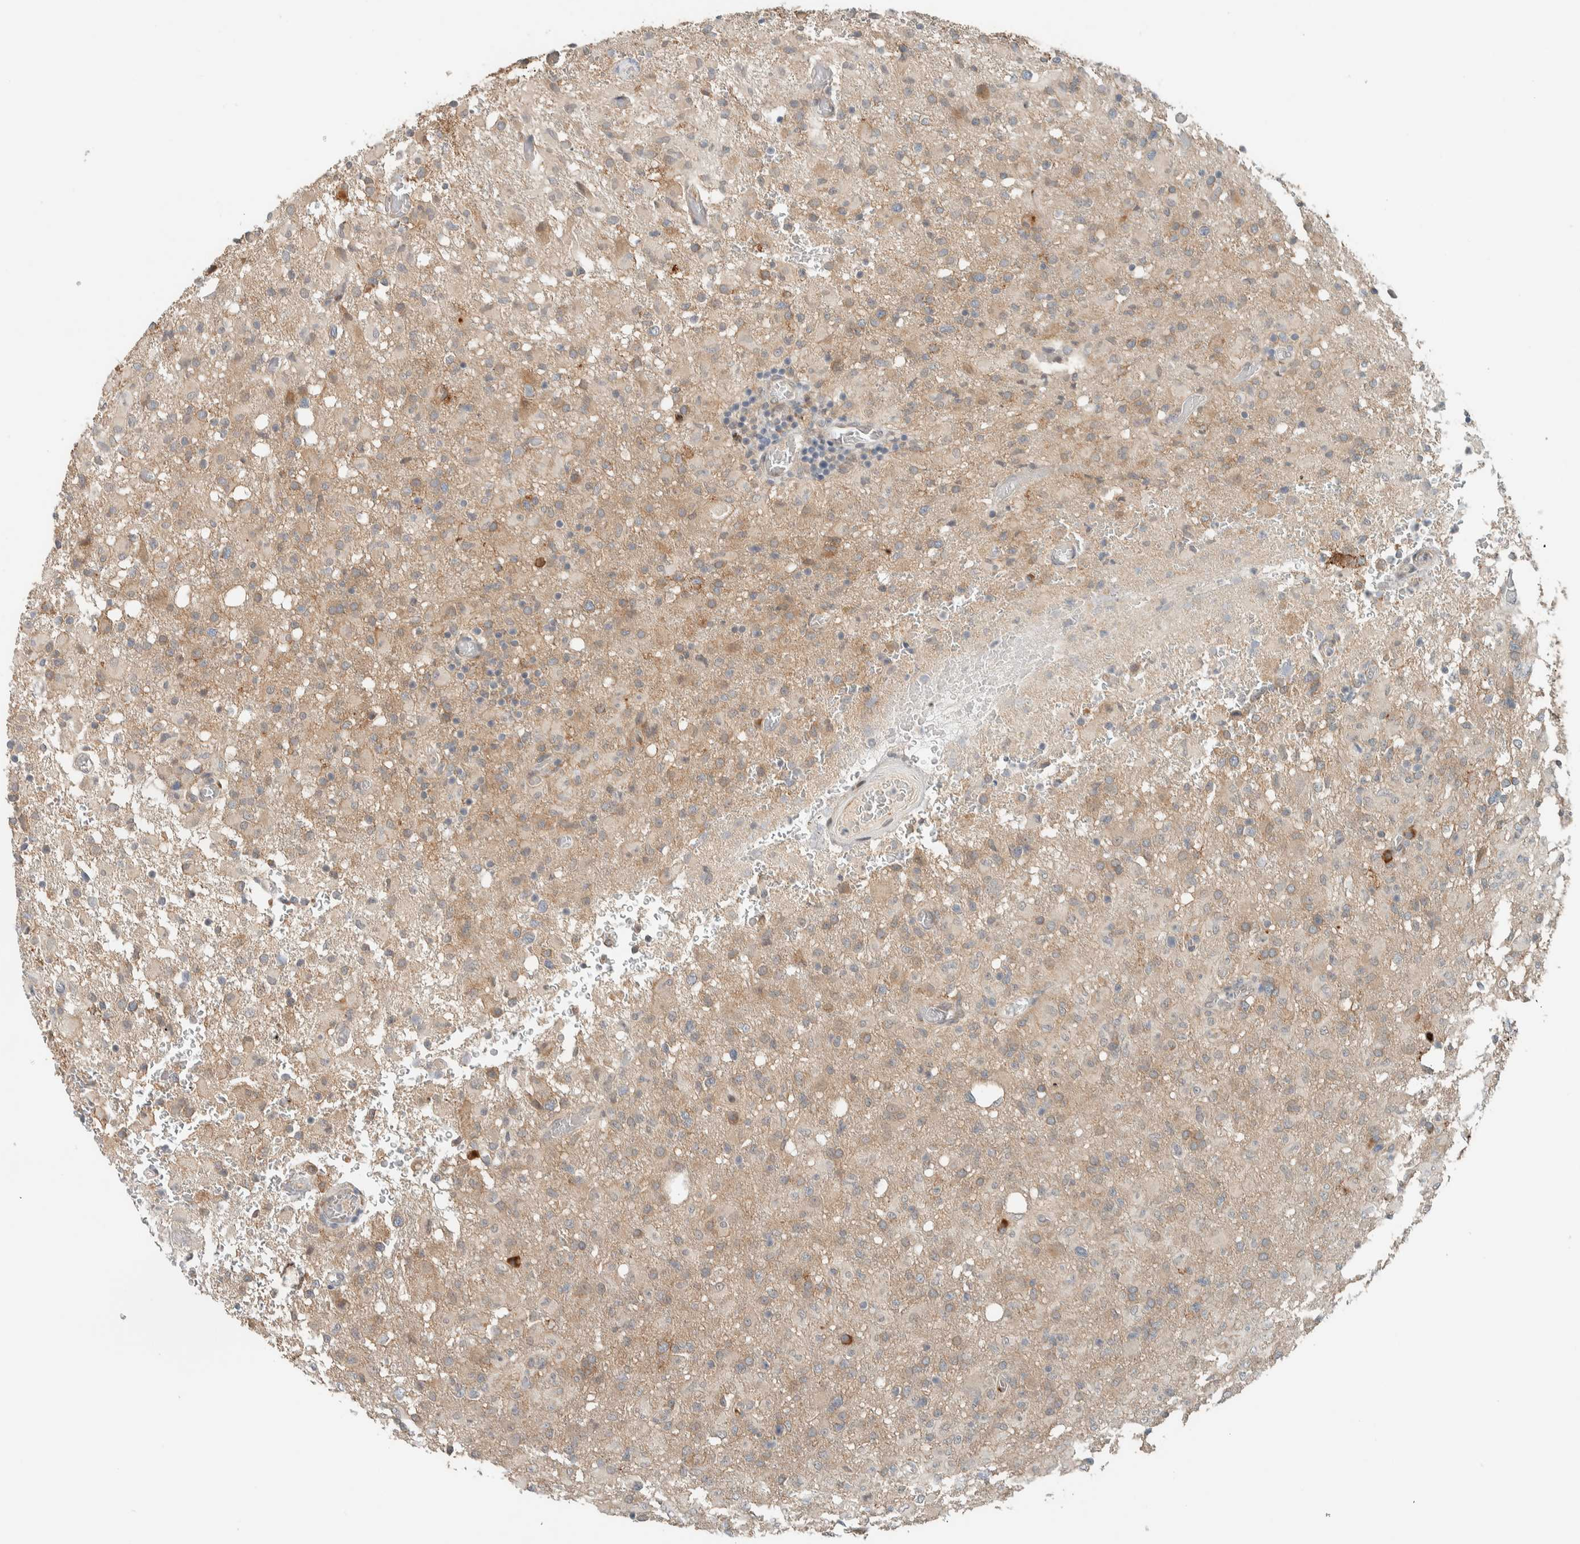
{"staining": {"intensity": "weak", "quantity": ">75%", "location": "cytoplasmic/membranous"}, "tissue": "glioma", "cell_type": "Tumor cells", "image_type": "cancer", "snomed": [{"axis": "morphology", "description": "Glioma, malignant, High grade"}, {"axis": "topography", "description": "Brain"}], "caption": "Brown immunohistochemical staining in human malignant high-grade glioma exhibits weak cytoplasmic/membranous positivity in approximately >75% of tumor cells. (DAB (3,3'-diaminobenzidine) IHC, brown staining for protein, blue staining for nuclei).", "gene": "CTBP2", "patient": {"sex": "female", "age": 57}}